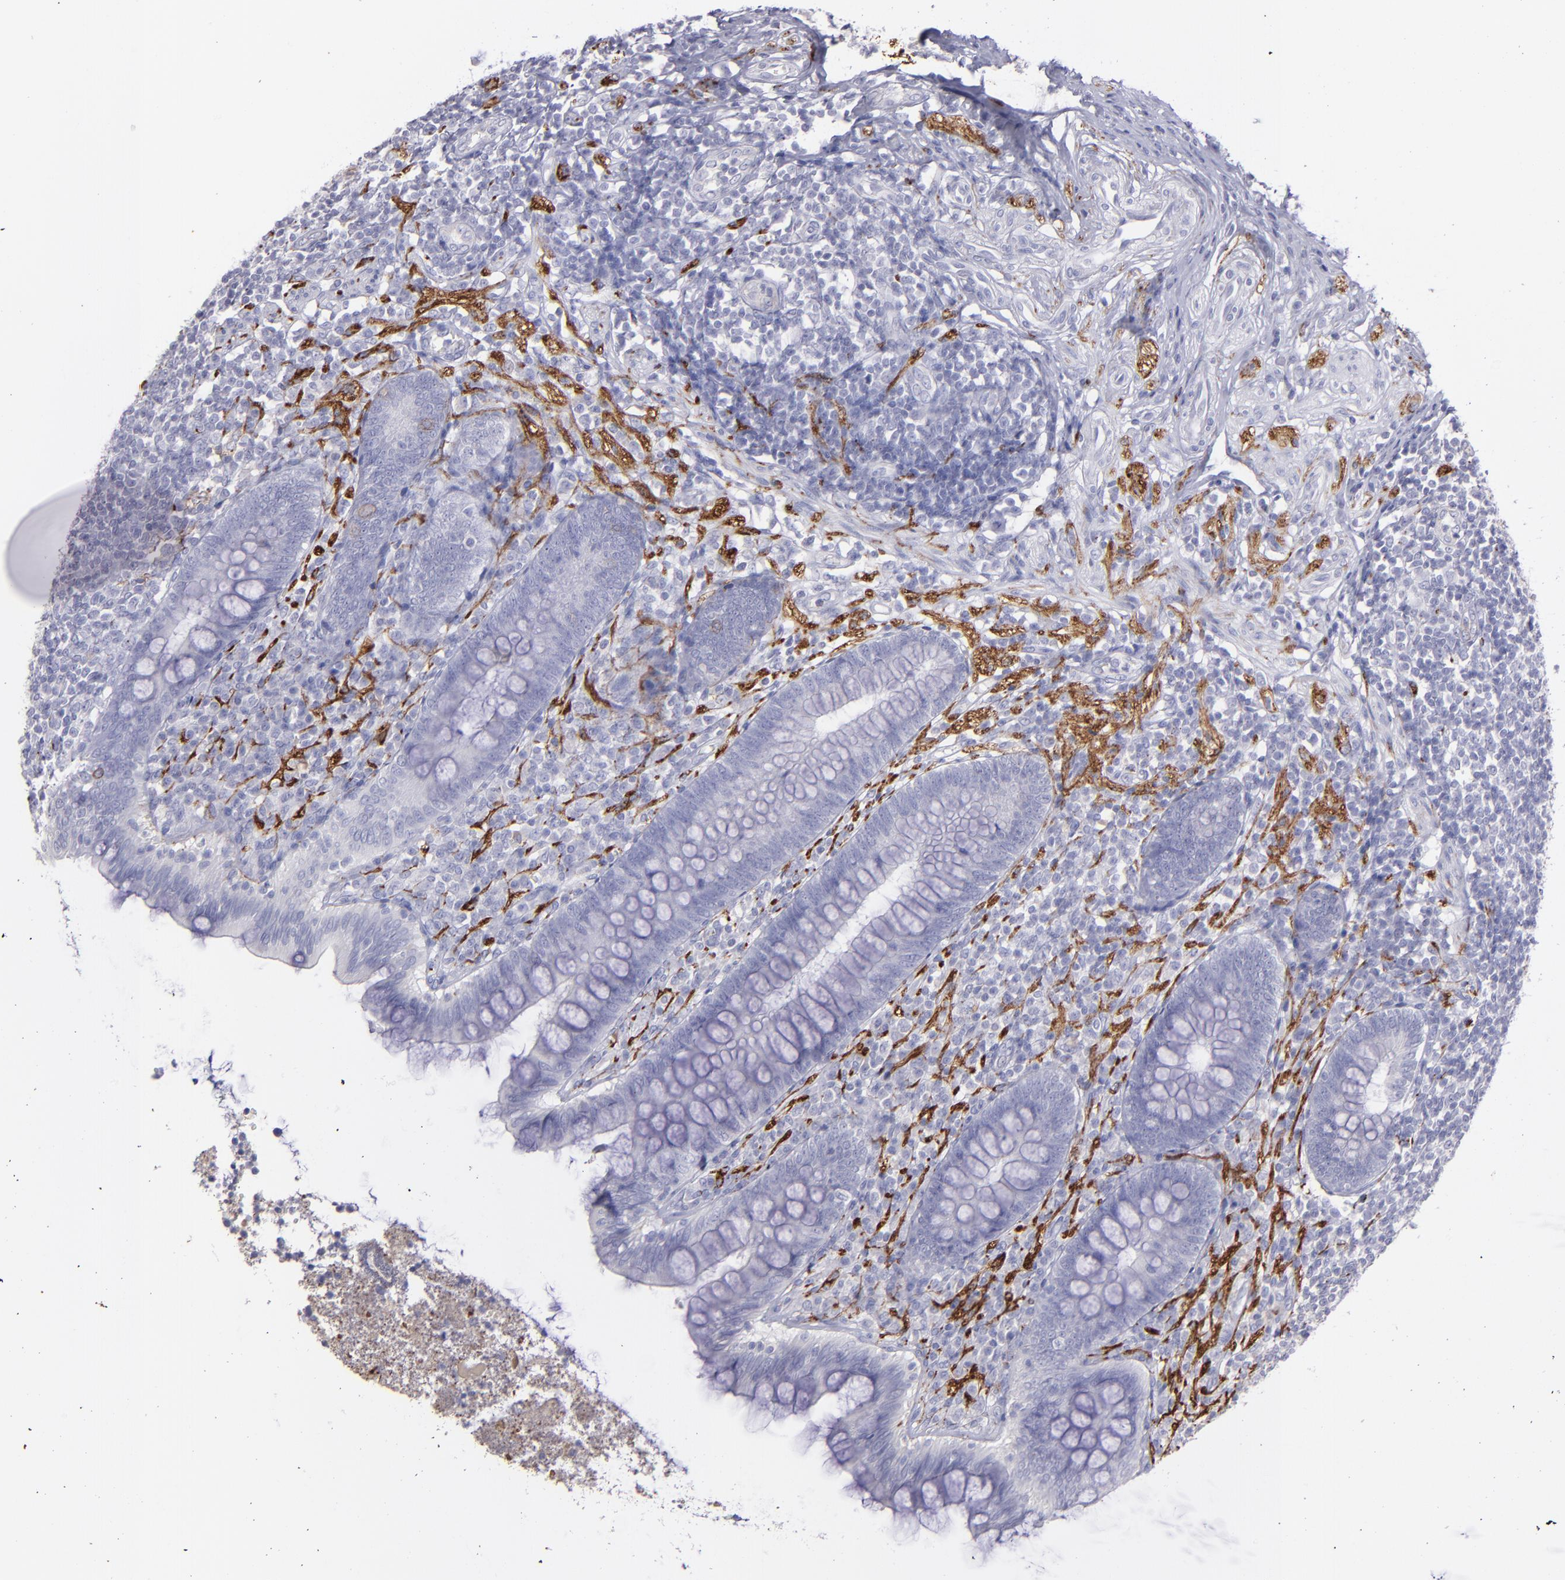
{"staining": {"intensity": "negative", "quantity": "none", "location": "none"}, "tissue": "appendix", "cell_type": "Glandular cells", "image_type": "normal", "snomed": [{"axis": "morphology", "description": "Normal tissue, NOS"}, {"axis": "topography", "description": "Appendix"}], "caption": "The histopathology image reveals no significant expression in glandular cells of appendix. (DAB immunohistochemistry (IHC), high magnification).", "gene": "SNAP25", "patient": {"sex": "female", "age": 66}}